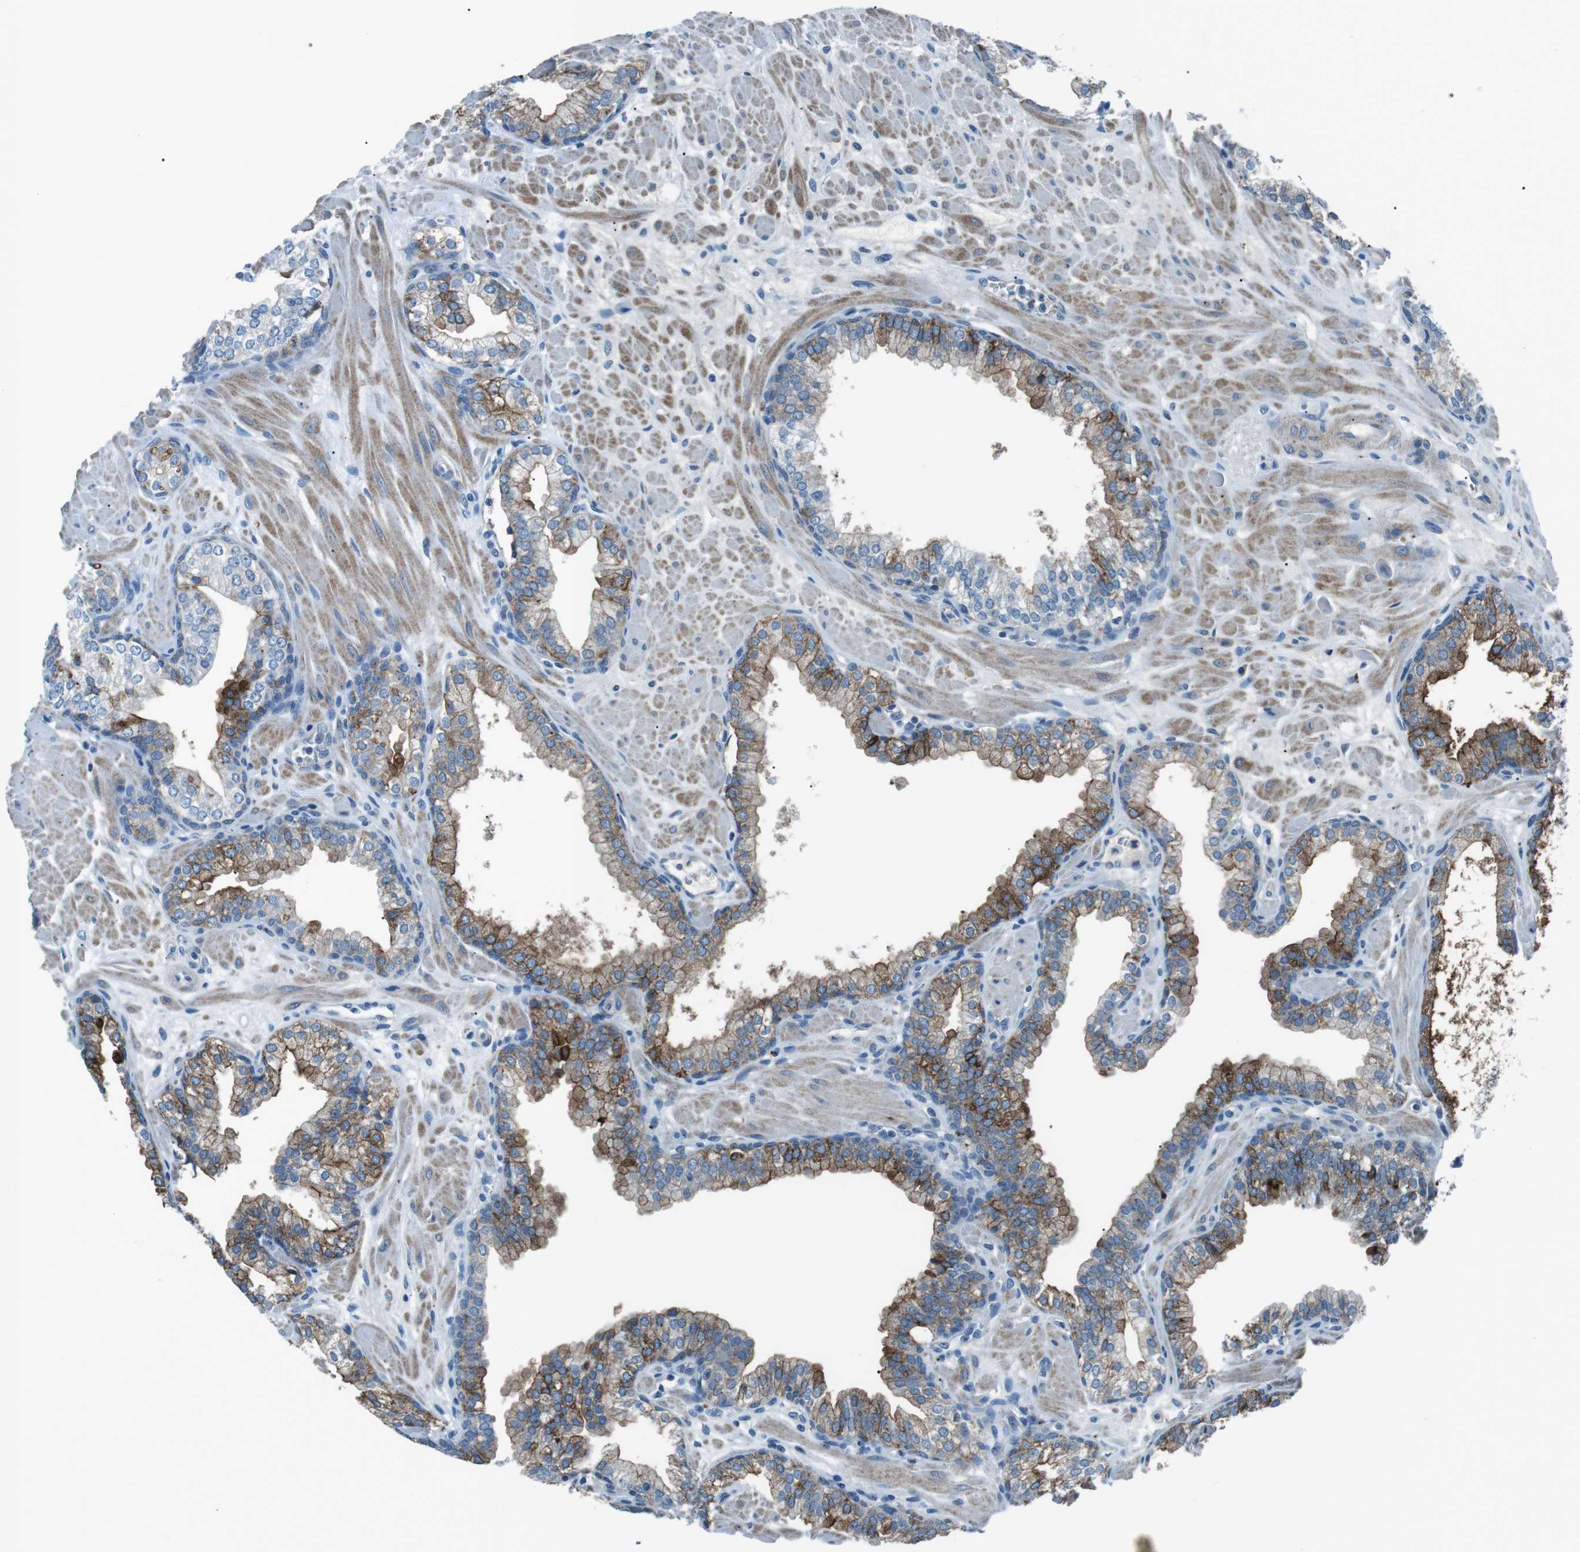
{"staining": {"intensity": "strong", "quantity": ">75%", "location": "cytoplasmic/membranous"}, "tissue": "prostate", "cell_type": "Glandular cells", "image_type": "normal", "snomed": [{"axis": "morphology", "description": "Normal tissue, NOS"}, {"axis": "morphology", "description": "Urothelial carcinoma, Low grade"}, {"axis": "topography", "description": "Urinary bladder"}, {"axis": "topography", "description": "Prostate"}], "caption": "IHC of normal prostate shows high levels of strong cytoplasmic/membranous expression in about >75% of glandular cells. (DAB (3,3'-diaminobenzidine) IHC, brown staining for protein, blue staining for nuclei).", "gene": "ST6GAL1", "patient": {"sex": "male", "age": 60}}